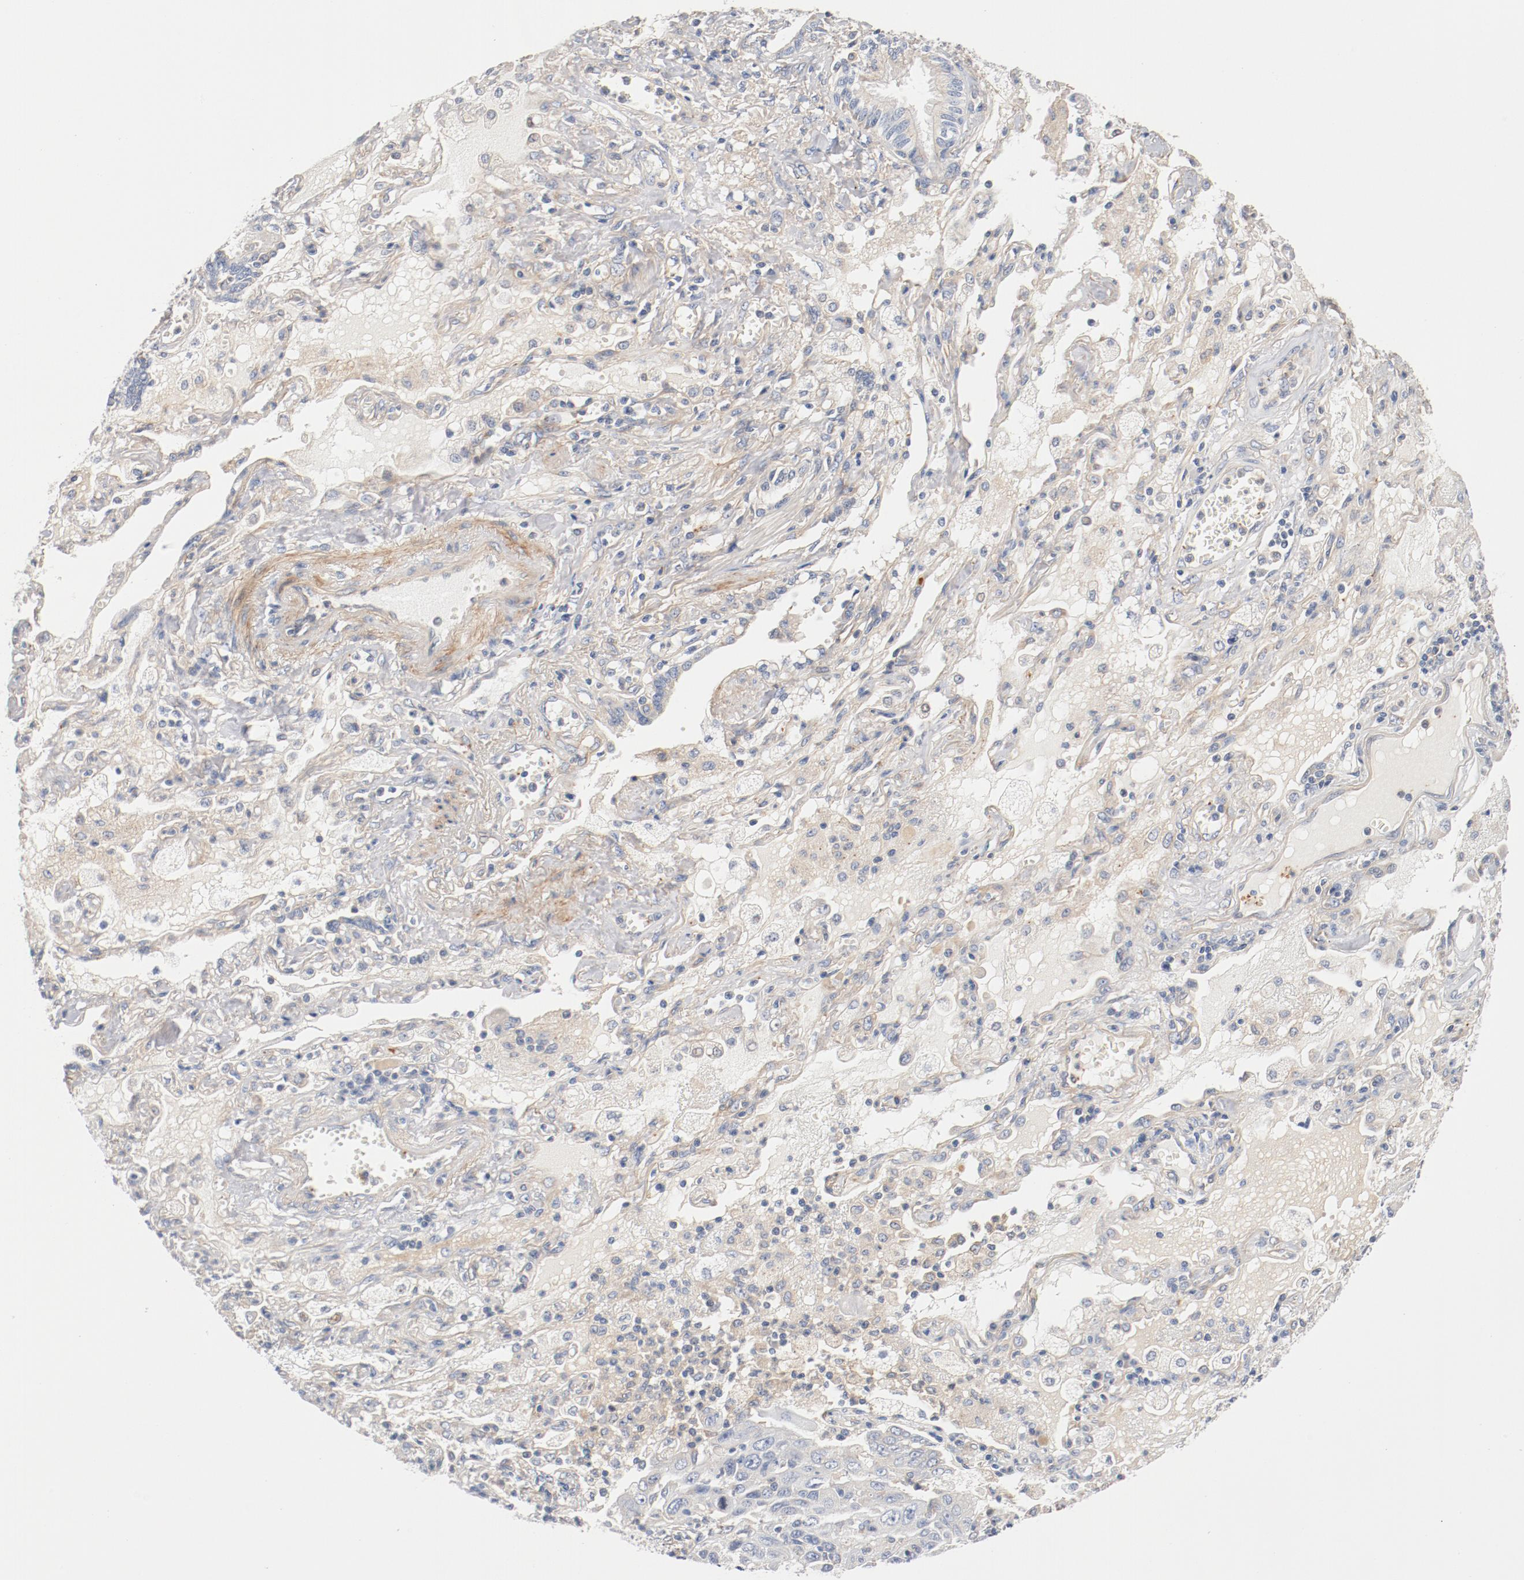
{"staining": {"intensity": "negative", "quantity": "none", "location": "none"}, "tissue": "lung cancer", "cell_type": "Tumor cells", "image_type": "cancer", "snomed": [{"axis": "morphology", "description": "Squamous cell carcinoma, NOS"}, {"axis": "topography", "description": "Lung"}], "caption": "Immunohistochemistry histopathology image of human squamous cell carcinoma (lung) stained for a protein (brown), which displays no positivity in tumor cells.", "gene": "ILK", "patient": {"sex": "female", "age": 76}}